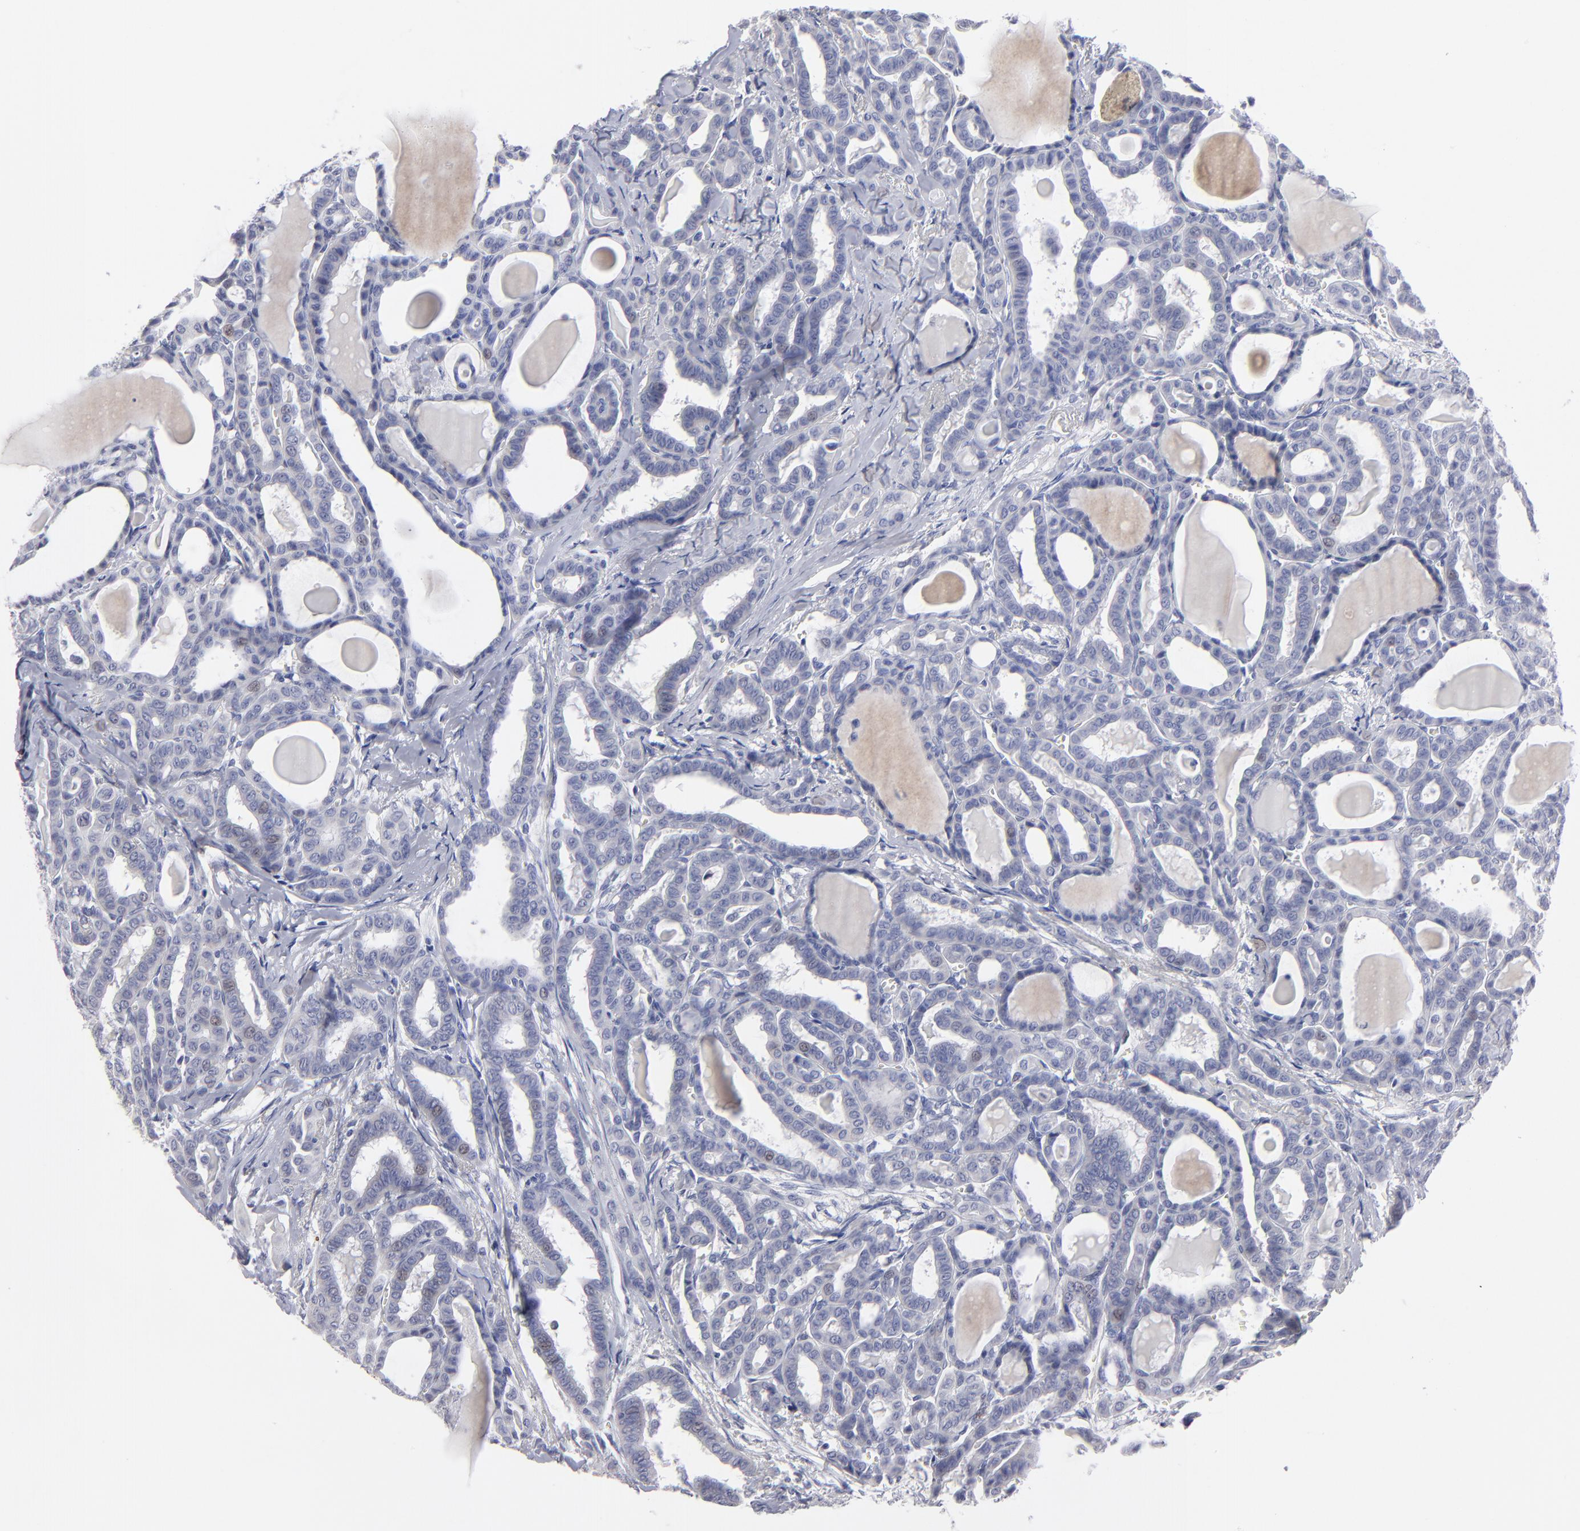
{"staining": {"intensity": "weak", "quantity": "<25%", "location": "nuclear"}, "tissue": "thyroid cancer", "cell_type": "Tumor cells", "image_type": "cancer", "snomed": [{"axis": "morphology", "description": "Carcinoma, NOS"}, {"axis": "topography", "description": "Thyroid gland"}], "caption": "Tumor cells show no significant staining in carcinoma (thyroid).", "gene": "CADM3", "patient": {"sex": "female", "age": 91}}